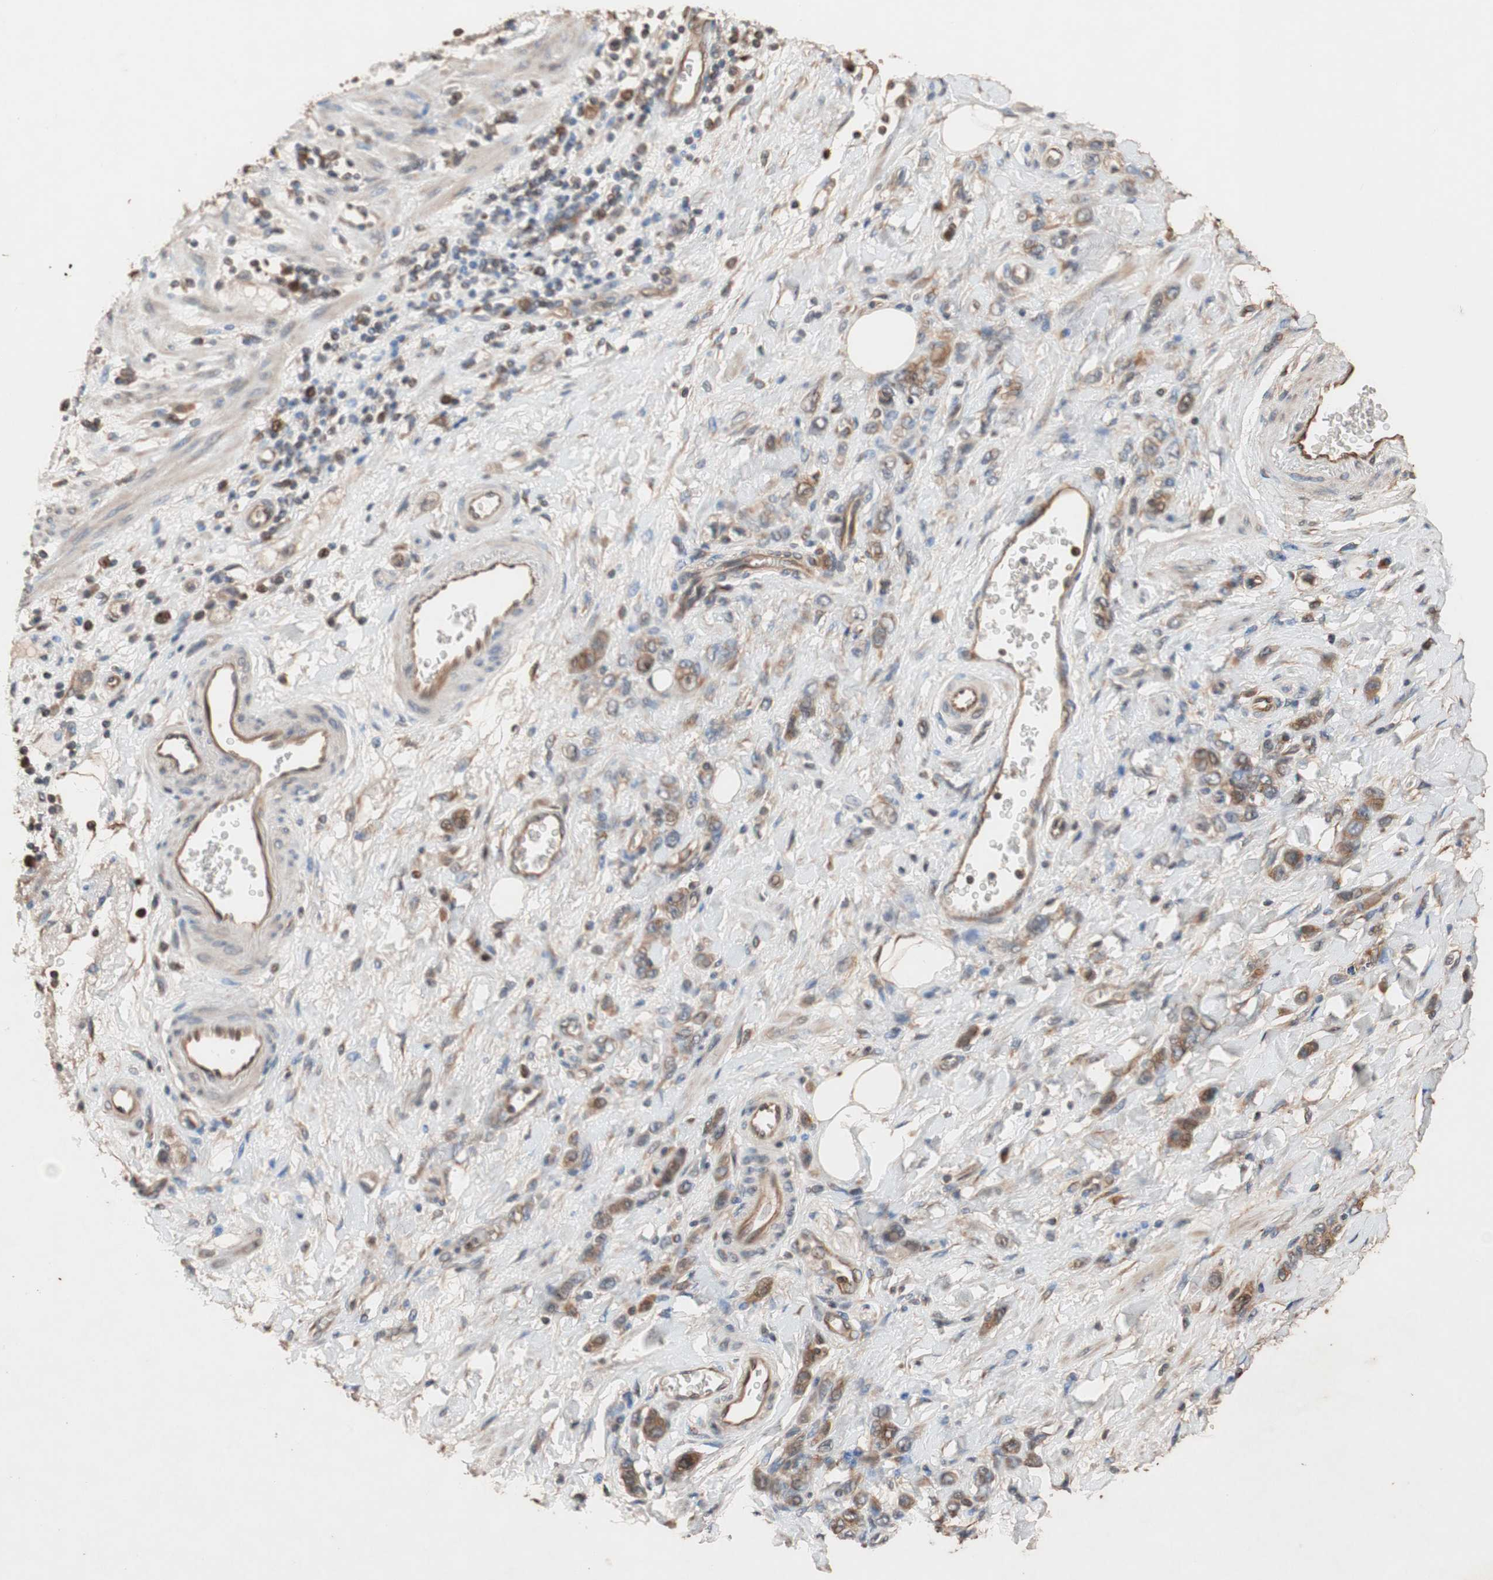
{"staining": {"intensity": "moderate", "quantity": "25%-75%", "location": "cytoplasmic/membranous"}, "tissue": "stomach cancer", "cell_type": "Tumor cells", "image_type": "cancer", "snomed": [{"axis": "morphology", "description": "Adenocarcinoma, NOS"}, {"axis": "topography", "description": "Stomach"}], "caption": "Immunohistochemical staining of human stomach cancer (adenocarcinoma) displays moderate cytoplasmic/membranous protein positivity in about 25%-75% of tumor cells. (IHC, brightfield microscopy, high magnification).", "gene": "TUBB", "patient": {"sex": "male", "age": 82}}